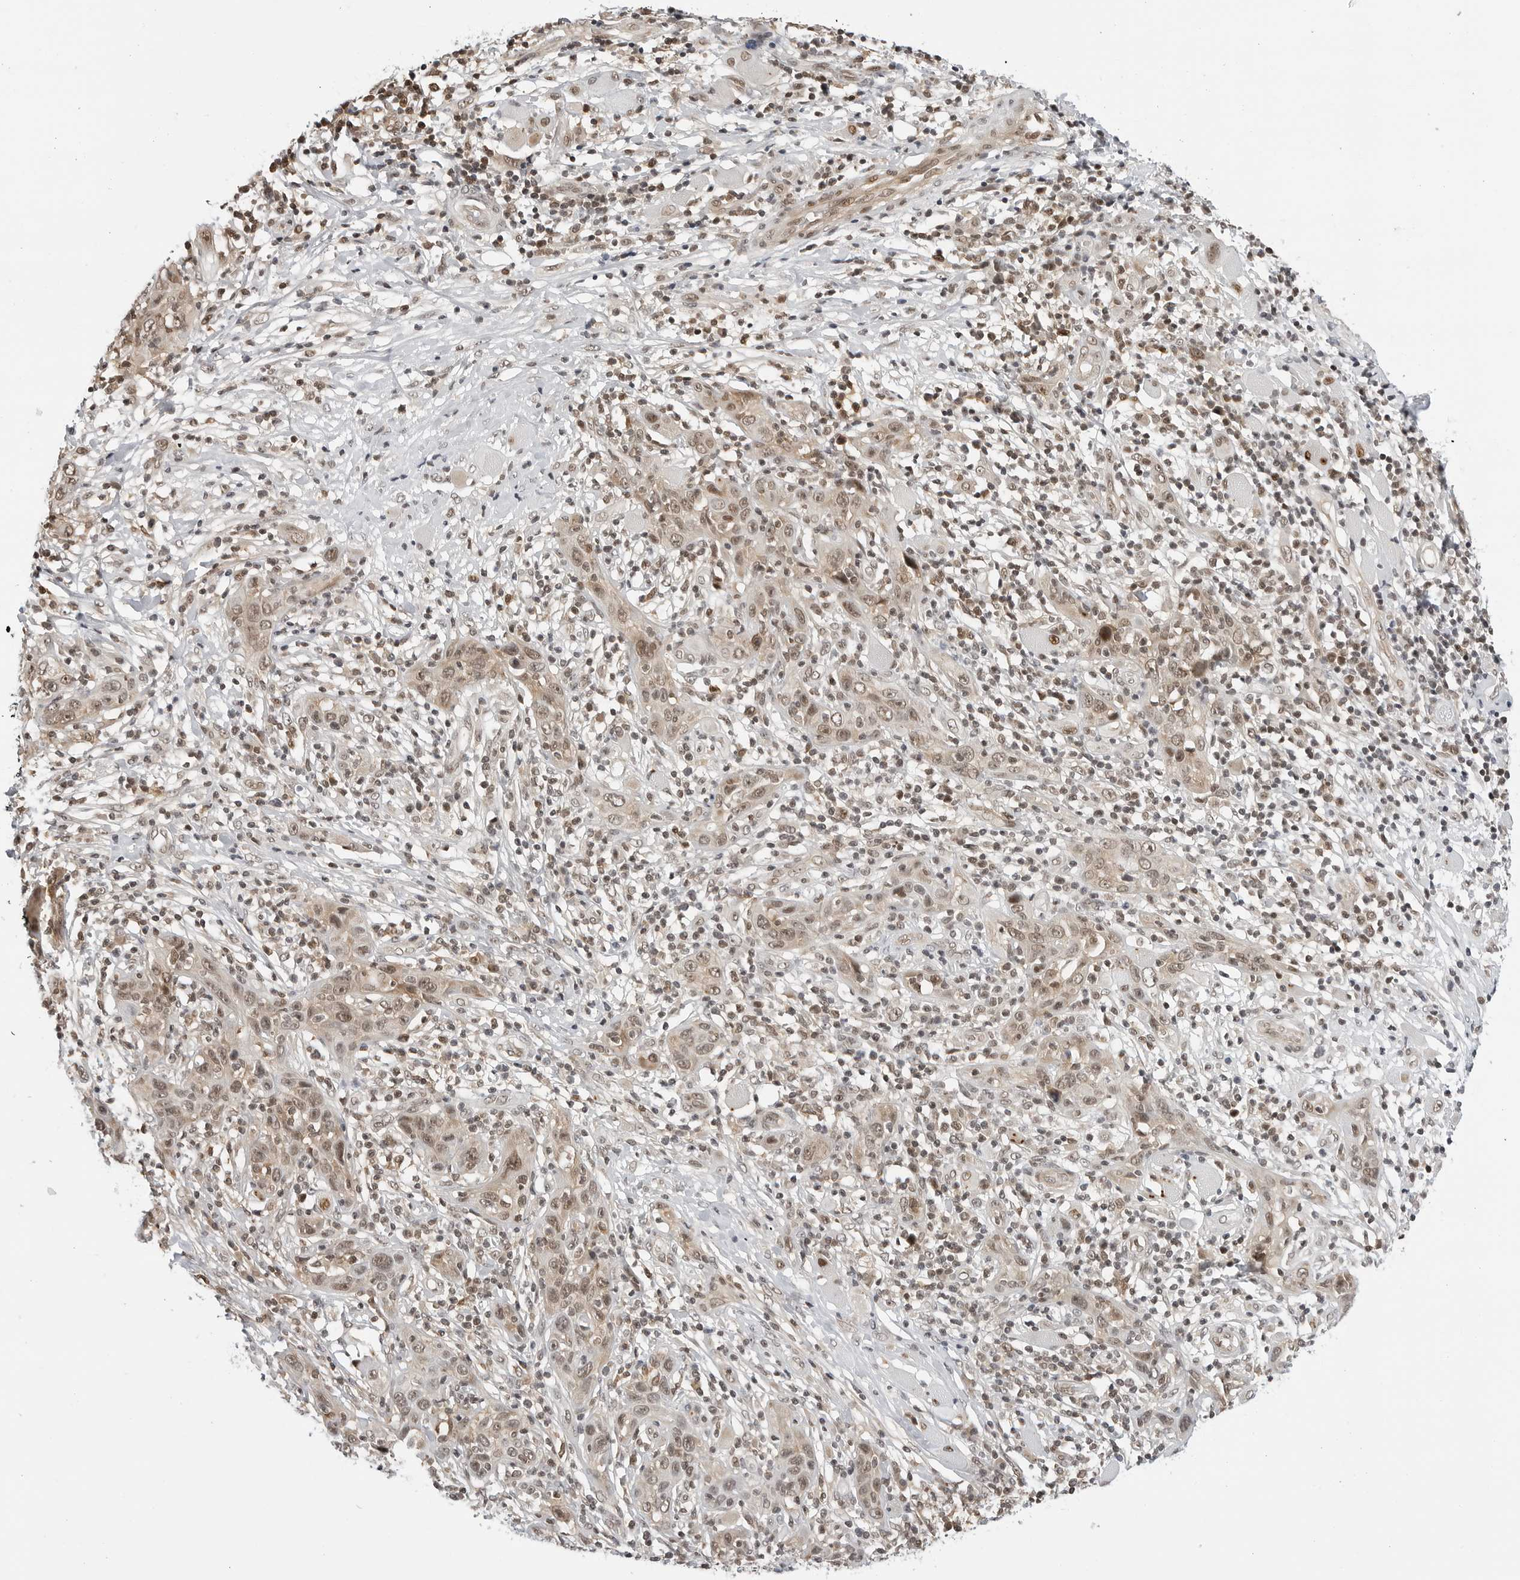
{"staining": {"intensity": "moderate", "quantity": ">75%", "location": "cytoplasmic/membranous,nuclear"}, "tissue": "skin cancer", "cell_type": "Tumor cells", "image_type": "cancer", "snomed": [{"axis": "morphology", "description": "Squamous cell carcinoma, NOS"}, {"axis": "topography", "description": "Skin"}], "caption": "IHC histopathology image of neoplastic tissue: skin cancer (squamous cell carcinoma) stained using immunohistochemistry reveals medium levels of moderate protein expression localized specifically in the cytoplasmic/membranous and nuclear of tumor cells, appearing as a cytoplasmic/membranous and nuclear brown color.", "gene": "C8orf33", "patient": {"sex": "female", "age": 88}}